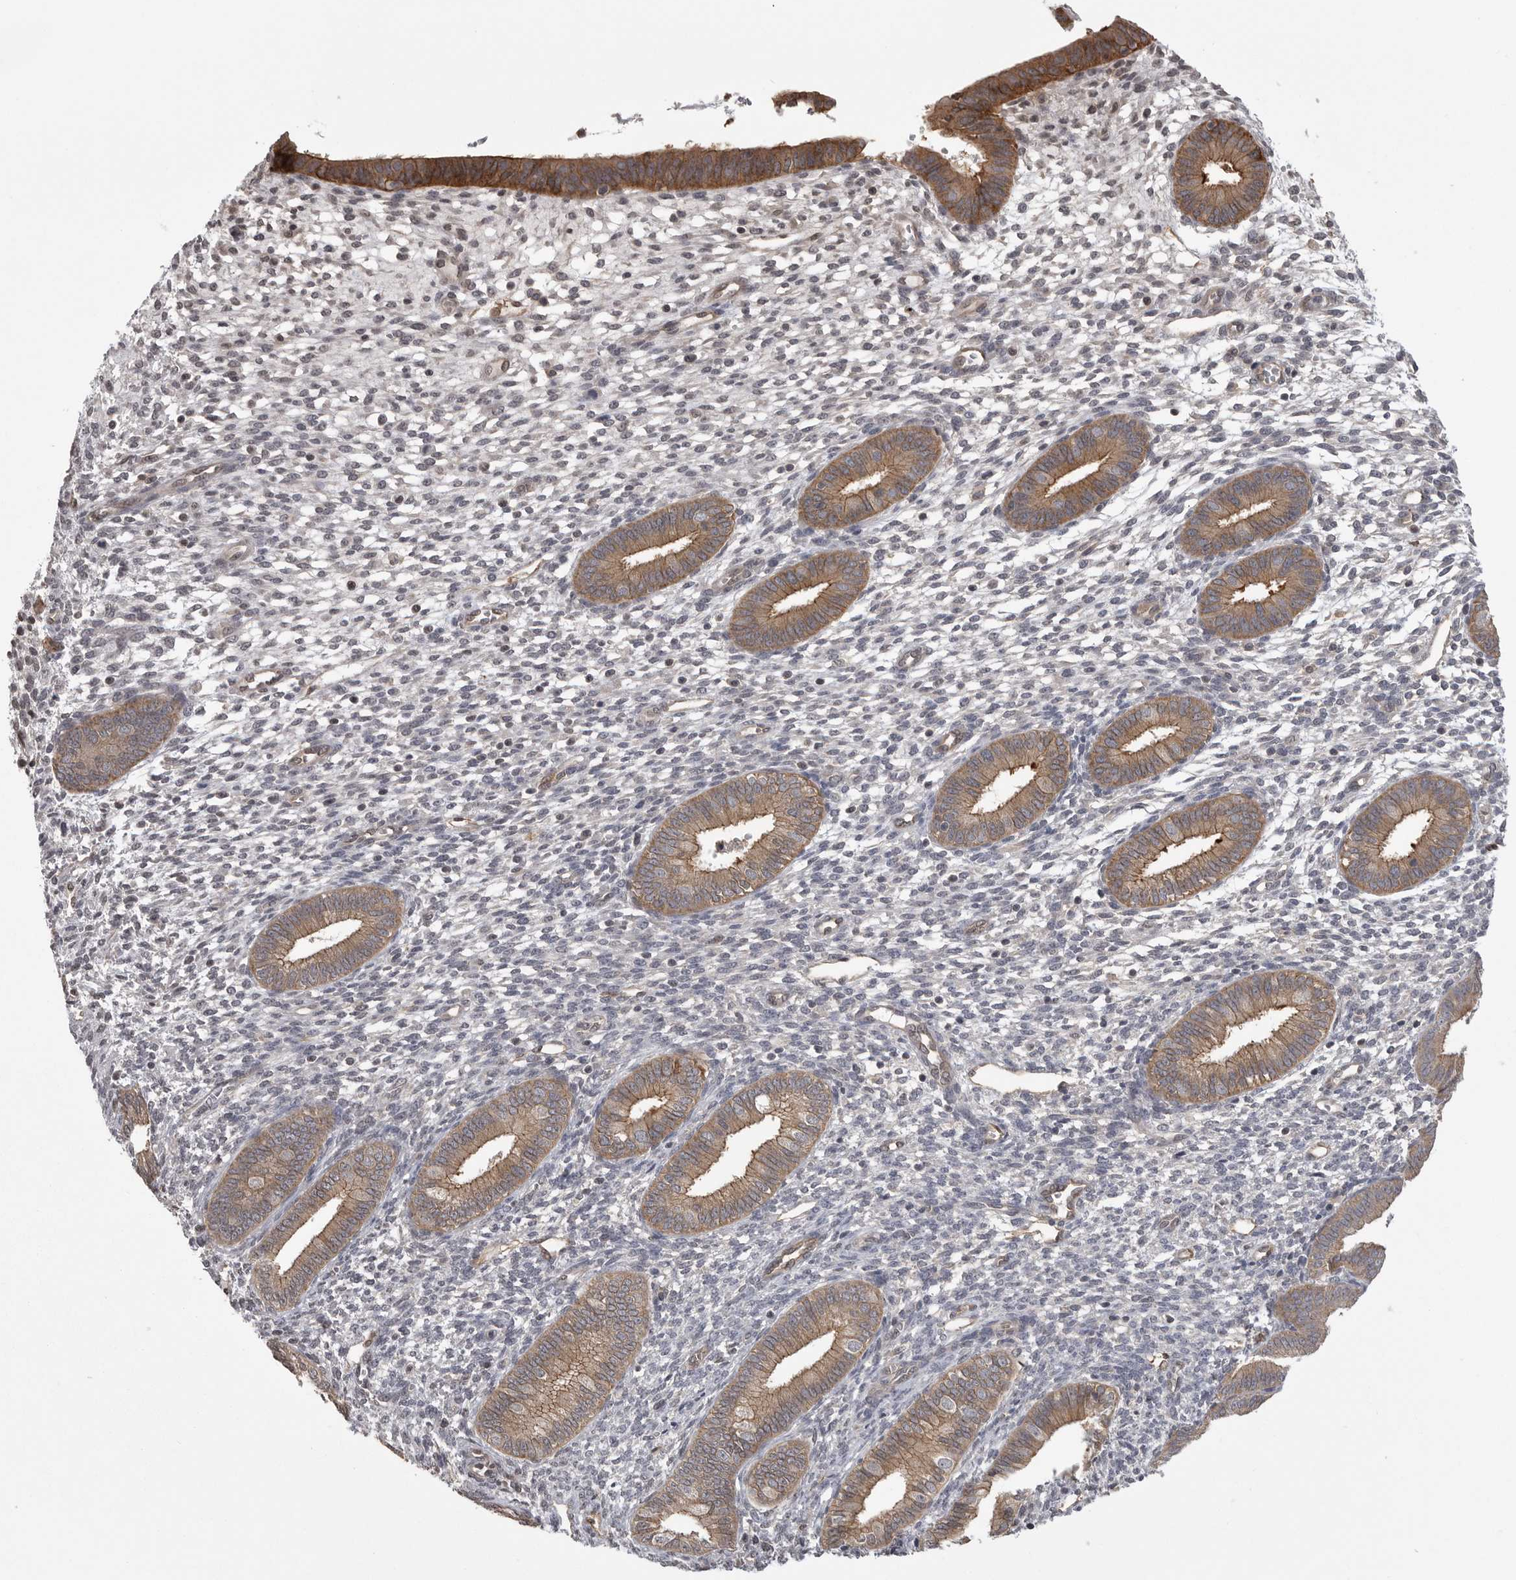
{"staining": {"intensity": "negative", "quantity": "none", "location": "none"}, "tissue": "endometrium", "cell_type": "Cells in endometrial stroma", "image_type": "normal", "snomed": [{"axis": "morphology", "description": "Normal tissue, NOS"}, {"axis": "topography", "description": "Endometrium"}], "caption": "IHC photomicrograph of unremarkable endometrium stained for a protein (brown), which demonstrates no expression in cells in endometrial stroma. (DAB (3,3'-diaminobenzidine) IHC with hematoxylin counter stain).", "gene": "NECTIN1", "patient": {"sex": "female", "age": 46}}